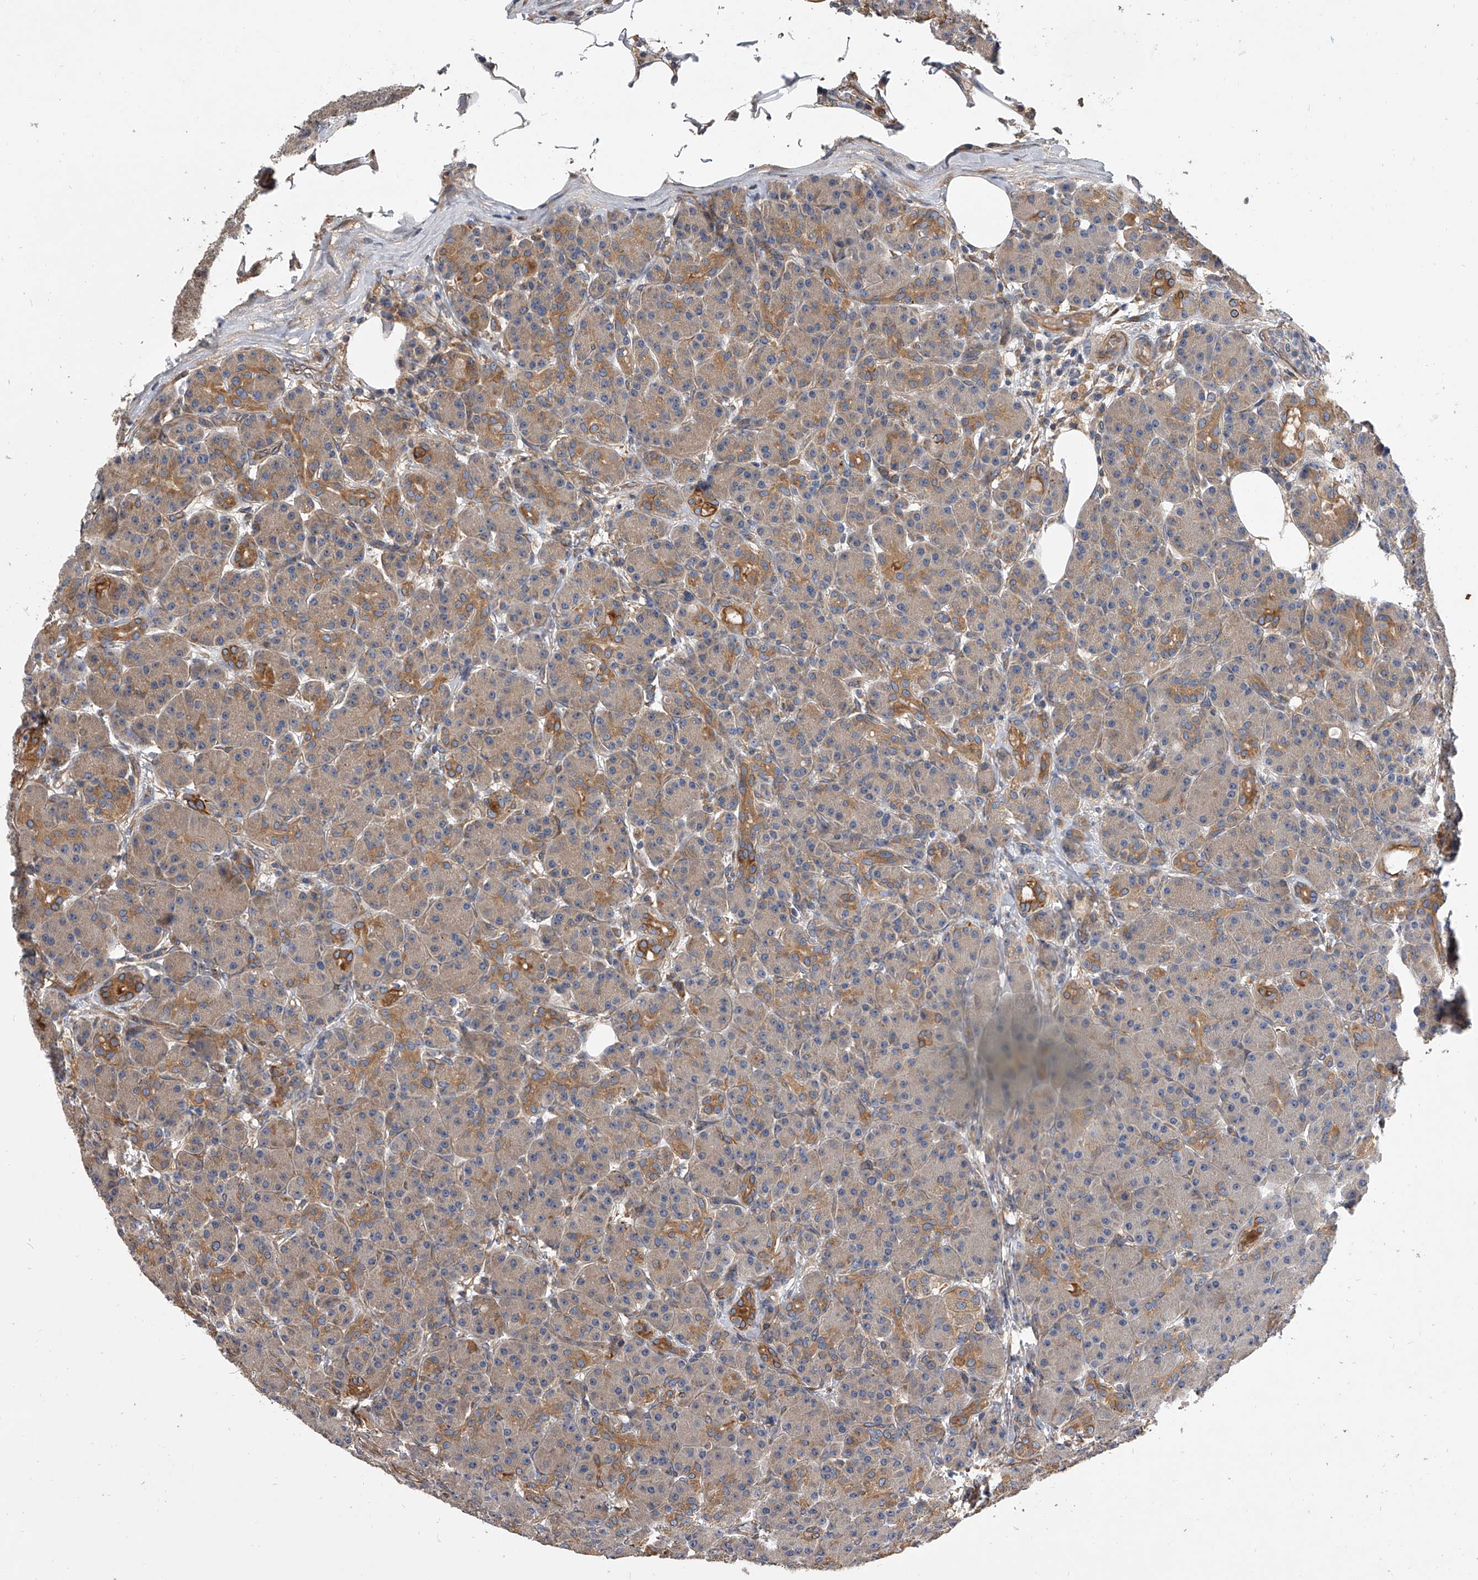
{"staining": {"intensity": "moderate", "quantity": "<25%", "location": "cytoplasmic/membranous"}, "tissue": "pancreas", "cell_type": "Exocrine glandular cells", "image_type": "normal", "snomed": [{"axis": "morphology", "description": "Normal tissue, NOS"}, {"axis": "topography", "description": "Pancreas"}], "caption": "A low amount of moderate cytoplasmic/membranous staining is appreciated in about <25% of exocrine glandular cells in unremarkable pancreas.", "gene": "EXOC4", "patient": {"sex": "male", "age": 63}}